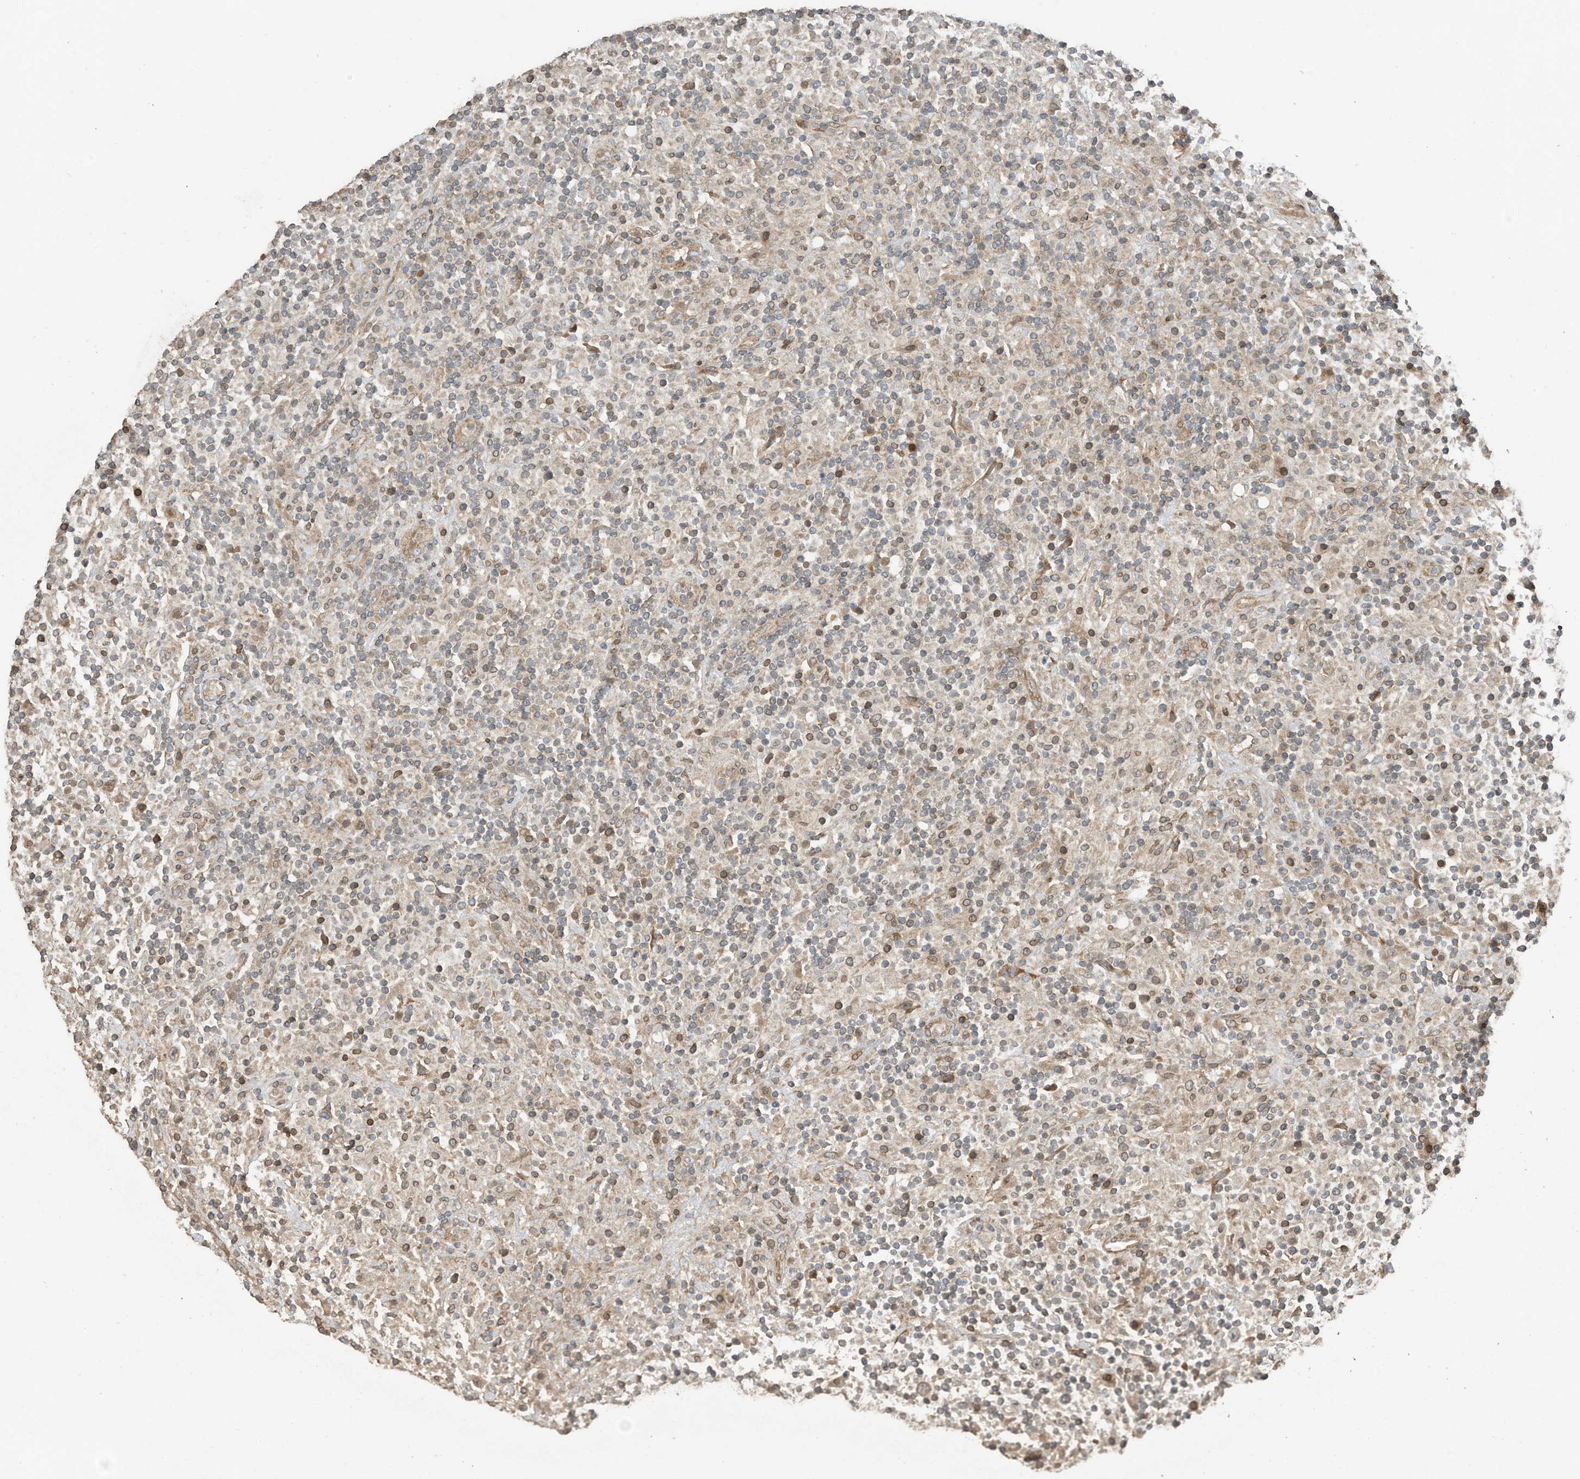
{"staining": {"intensity": "weak", "quantity": ">75%", "location": "cytoplasmic/membranous"}, "tissue": "lymphoma", "cell_type": "Tumor cells", "image_type": "cancer", "snomed": [{"axis": "morphology", "description": "Hodgkin's disease, NOS"}, {"axis": "topography", "description": "Lymph node"}], "caption": "About >75% of tumor cells in Hodgkin's disease display weak cytoplasmic/membranous protein positivity as visualized by brown immunohistochemical staining.", "gene": "ZNF653", "patient": {"sex": "male", "age": 70}}